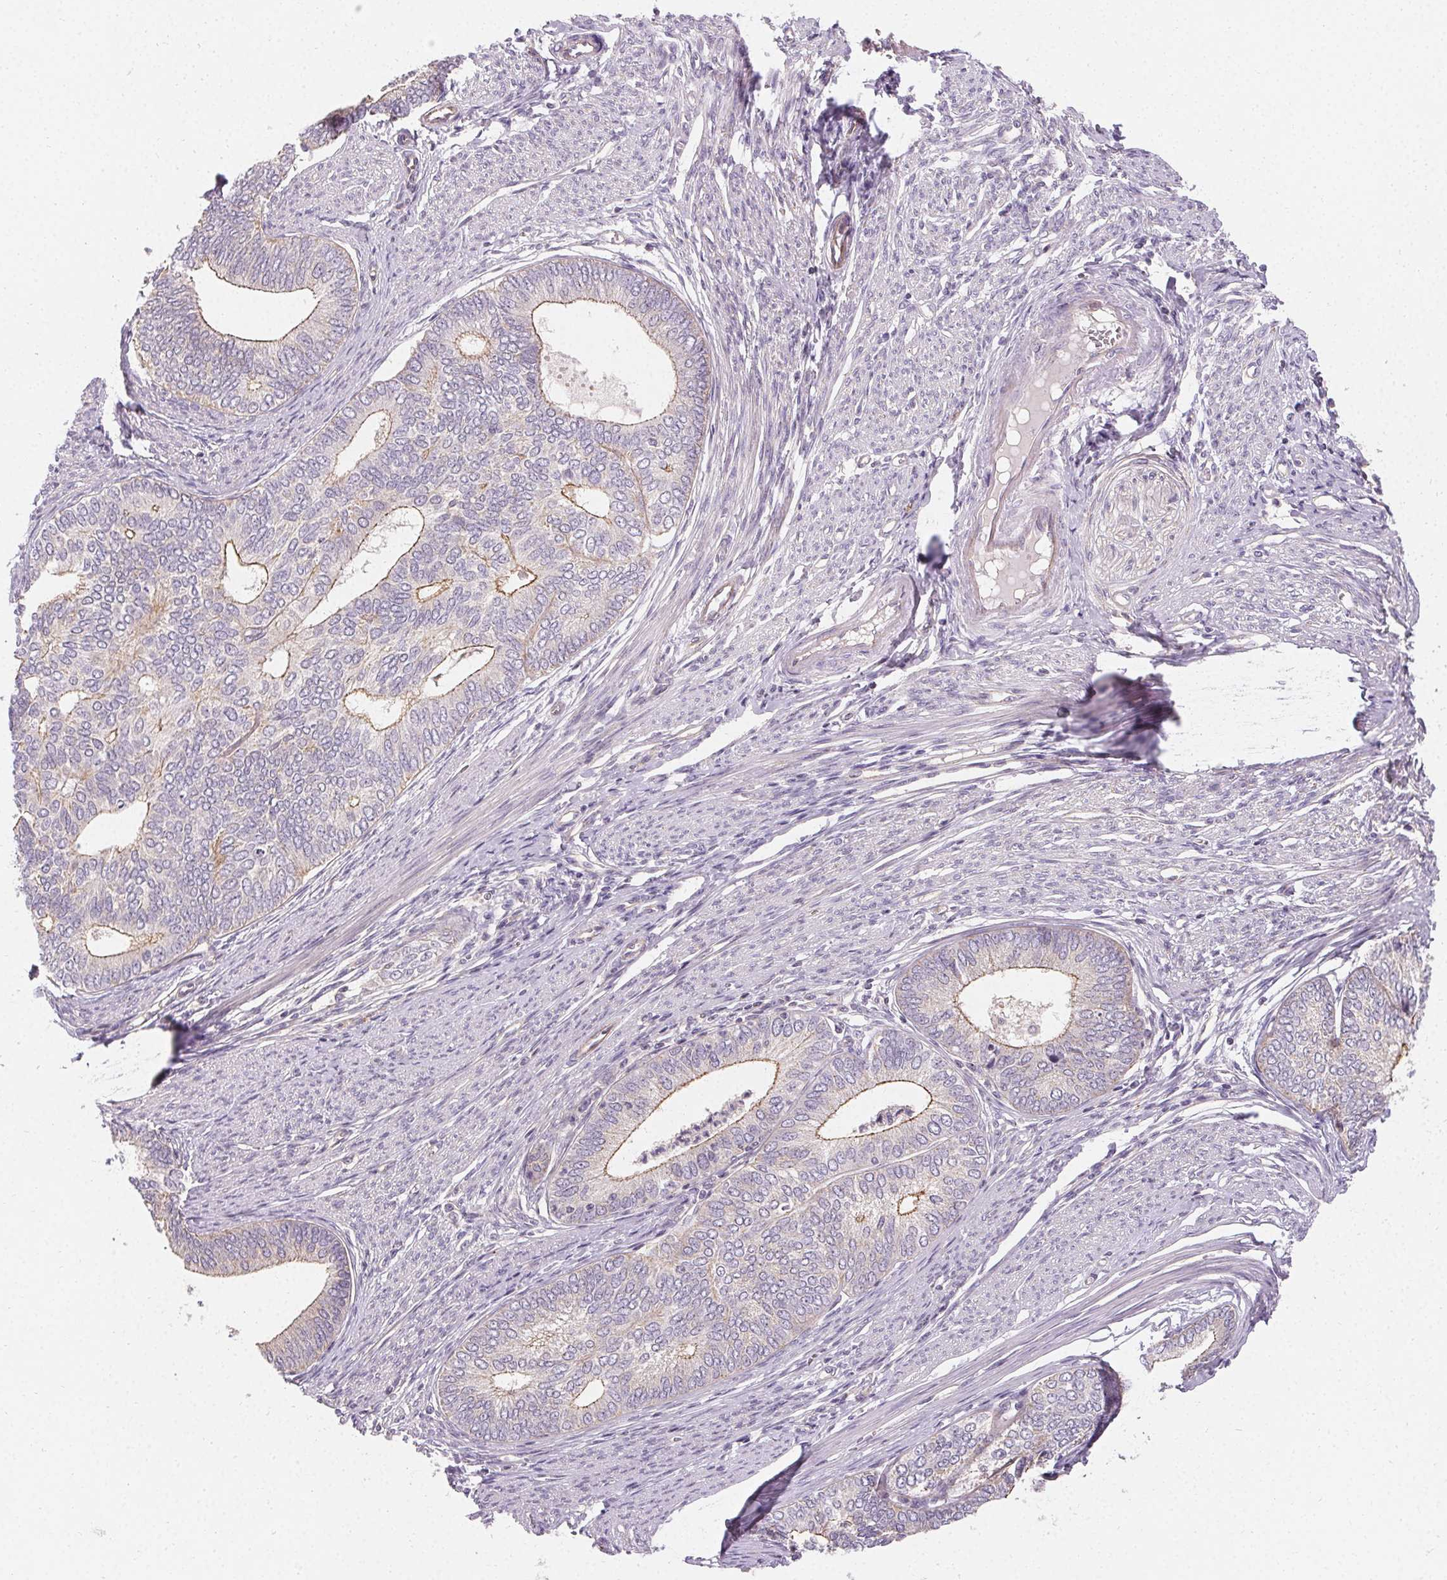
{"staining": {"intensity": "weak", "quantity": "<25%", "location": "cytoplasmic/membranous"}, "tissue": "endometrial cancer", "cell_type": "Tumor cells", "image_type": "cancer", "snomed": [{"axis": "morphology", "description": "Adenocarcinoma, NOS"}, {"axis": "topography", "description": "Endometrium"}], "caption": "Human endometrial cancer stained for a protein using IHC reveals no positivity in tumor cells.", "gene": "APLP1", "patient": {"sex": "female", "age": 75}}